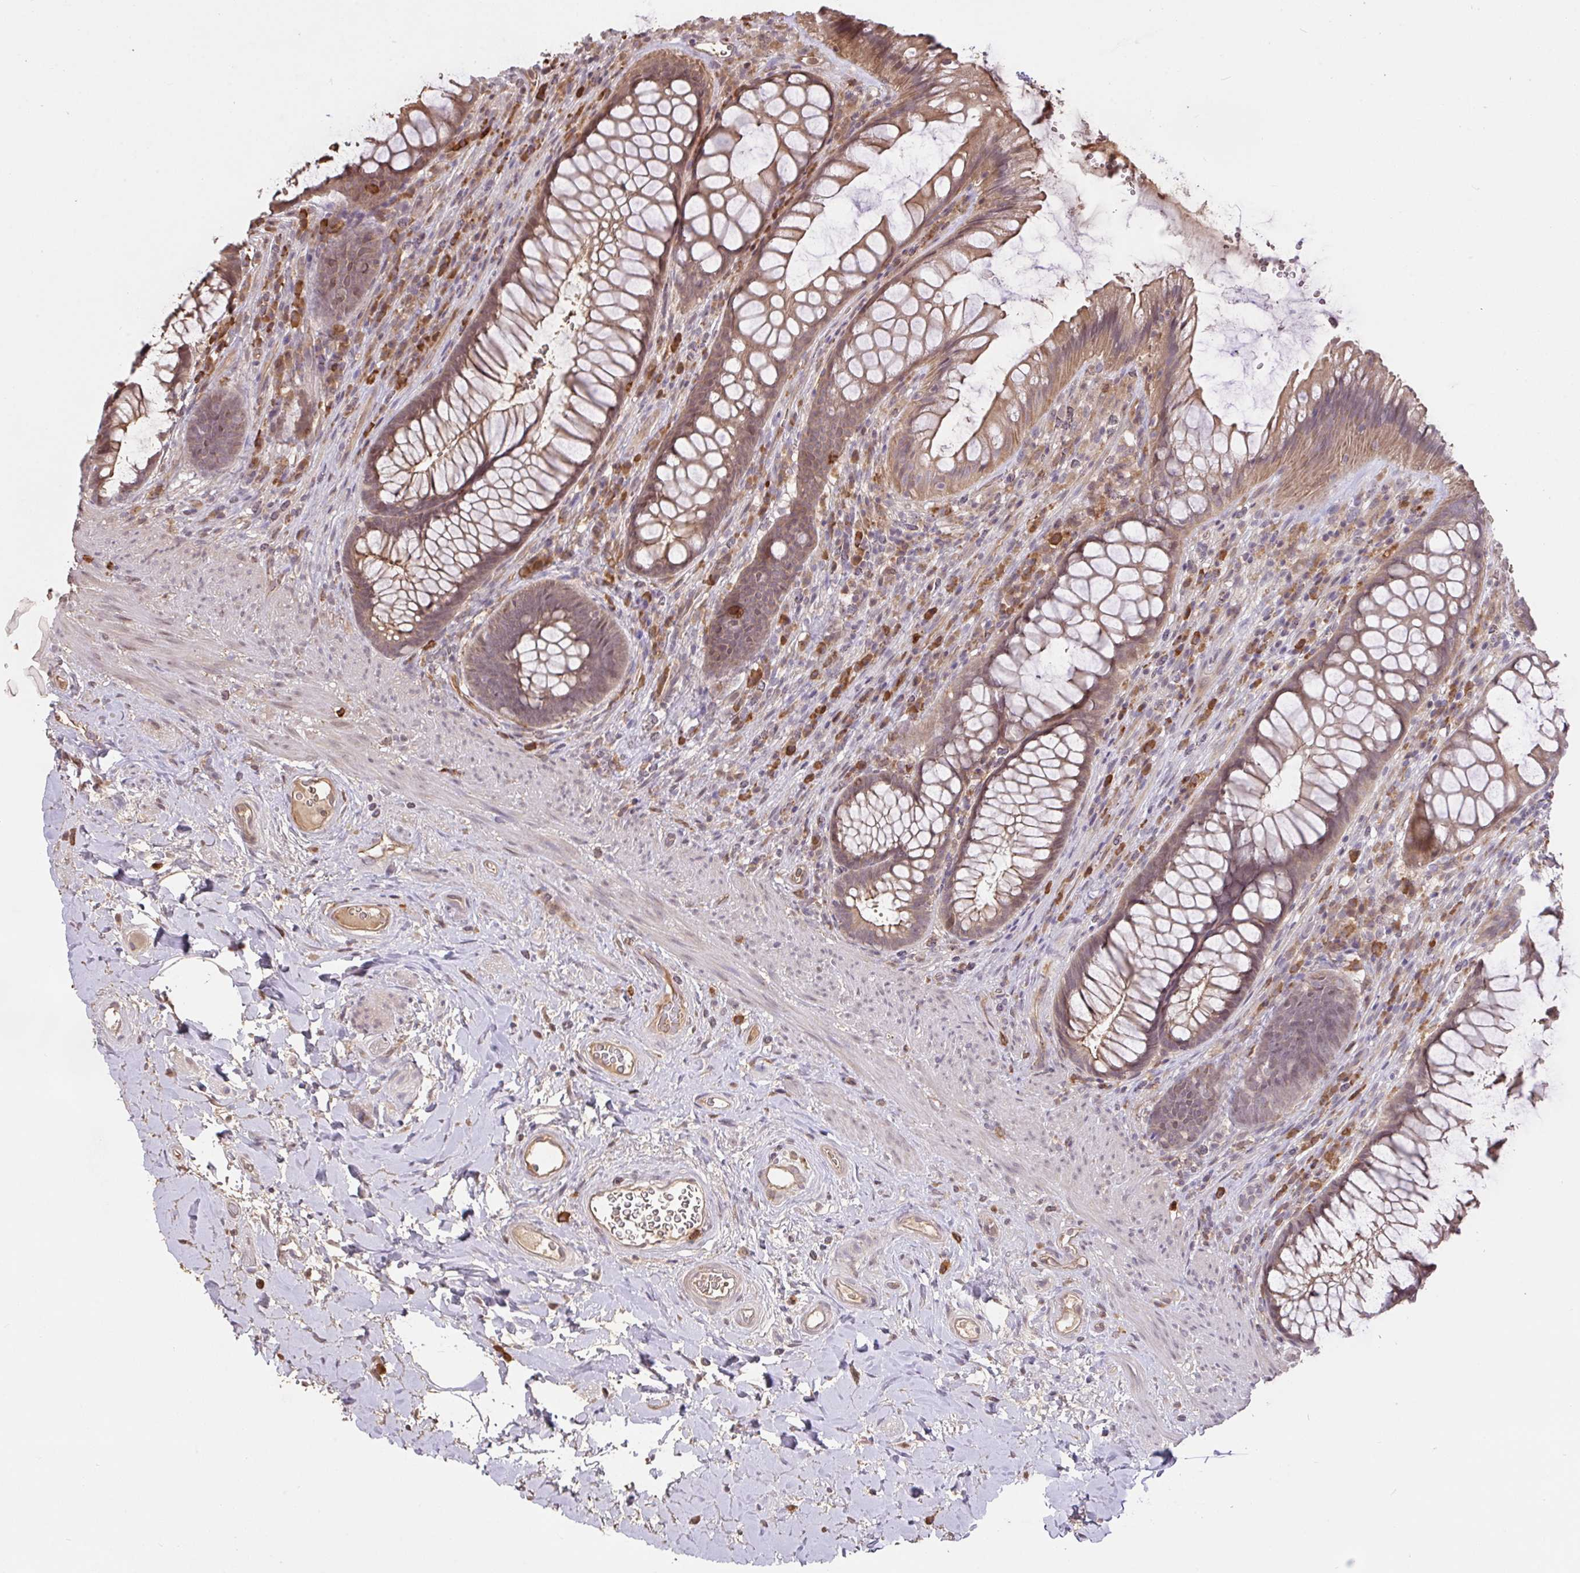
{"staining": {"intensity": "weak", "quantity": ">75%", "location": "cytoplasmic/membranous"}, "tissue": "rectum", "cell_type": "Glandular cells", "image_type": "normal", "snomed": [{"axis": "morphology", "description": "Normal tissue, NOS"}, {"axis": "topography", "description": "Rectum"}], "caption": "Protein analysis of unremarkable rectum exhibits weak cytoplasmic/membranous positivity in about >75% of glandular cells. (DAB IHC with brightfield microscopy, high magnification).", "gene": "FCER1A", "patient": {"sex": "male", "age": 53}}